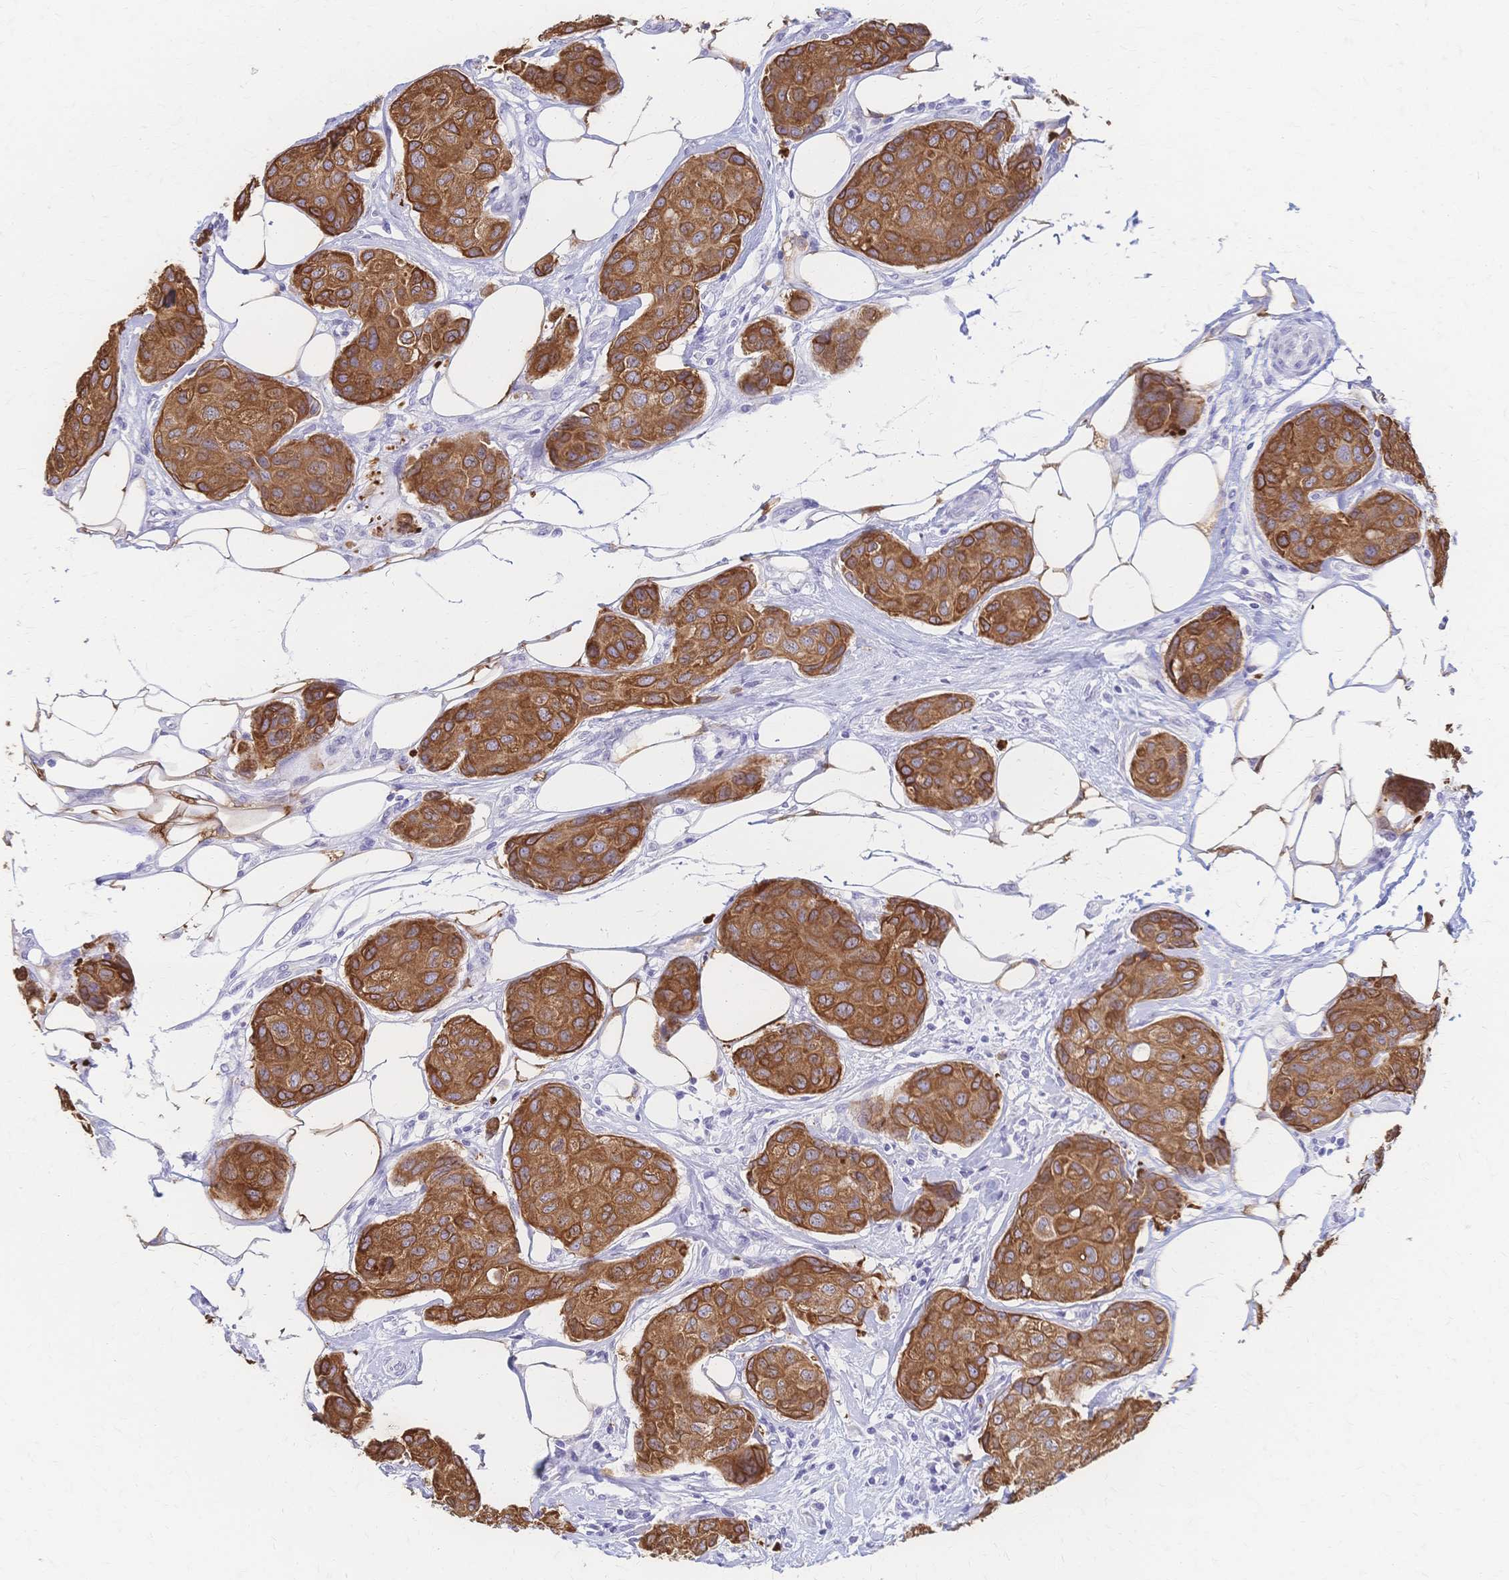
{"staining": {"intensity": "strong", "quantity": ">75%", "location": "cytoplasmic/membranous"}, "tissue": "breast cancer", "cell_type": "Tumor cells", "image_type": "cancer", "snomed": [{"axis": "morphology", "description": "Duct carcinoma"}, {"axis": "topography", "description": "Breast"}, {"axis": "topography", "description": "Lymph node"}], "caption": "The immunohistochemical stain shows strong cytoplasmic/membranous positivity in tumor cells of breast cancer (infiltrating ductal carcinoma) tissue.", "gene": "CYB5A", "patient": {"sex": "female", "age": 80}}